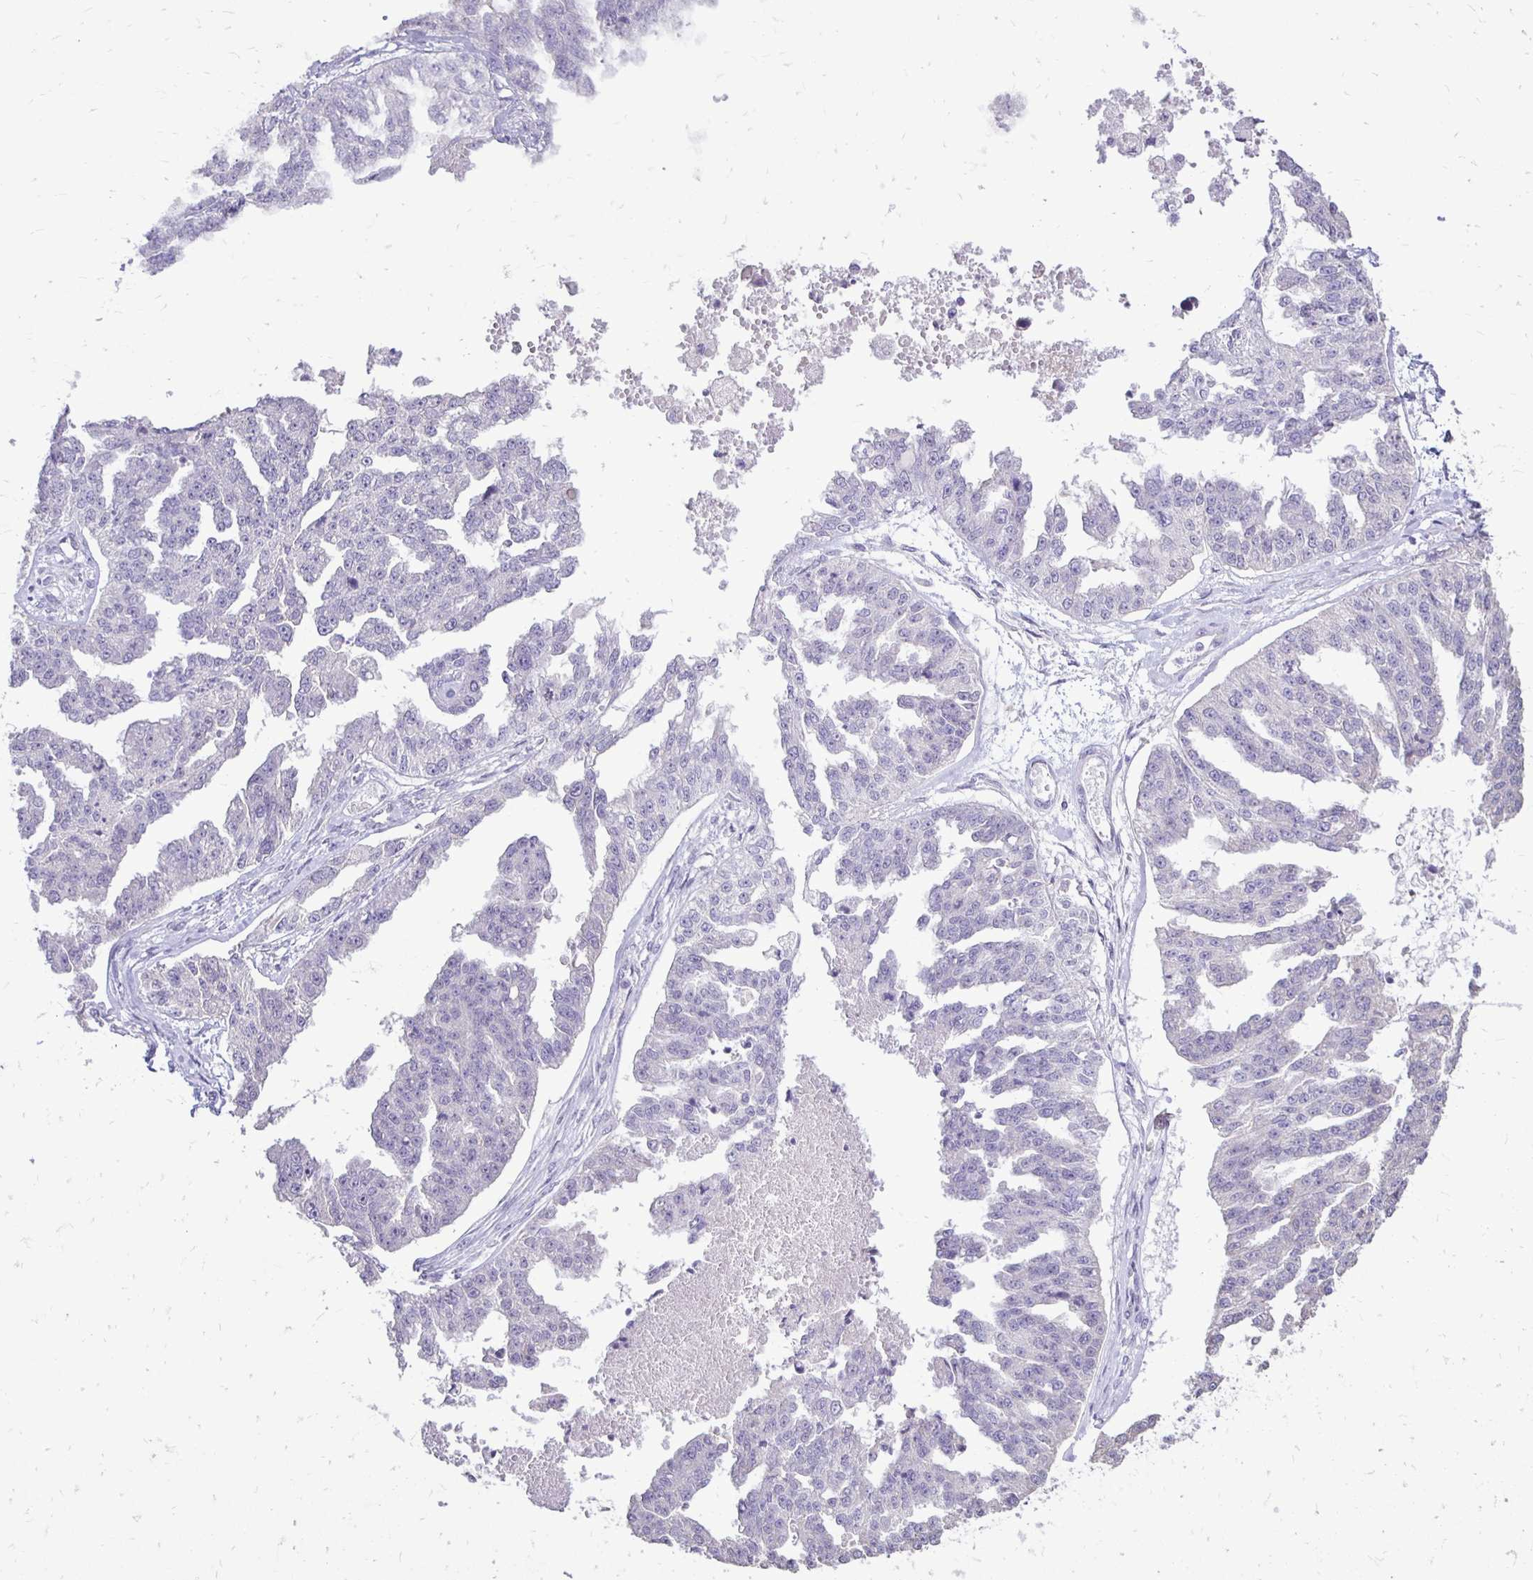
{"staining": {"intensity": "negative", "quantity": "none", "location": "none"}, "tissue": "ovarian cancer", "cell_type": "Tumor cells", "image_type": "cancer", "snomed": [{"axis": "morphology", "description": "Cystadenocarcinoma, serous, NOS"}, {"axis": "topography", "description": "Ovary"}], "caption": "An immunohistochemistry photomicrograph of serous cystadenocarcinoma (ovarian) is shown. There is no staining in tumor cells of serous cystadenocarcinoma (ovarian). The staining was performed using DAB (3,3'-diaminobenzidine) to visualize the protein expression in brown, while the nuclei were stained in blue with hematoxylin (Magnification: 20x).", "gene": "GAS2", "patient": {"sex": "female", "age": 58}}